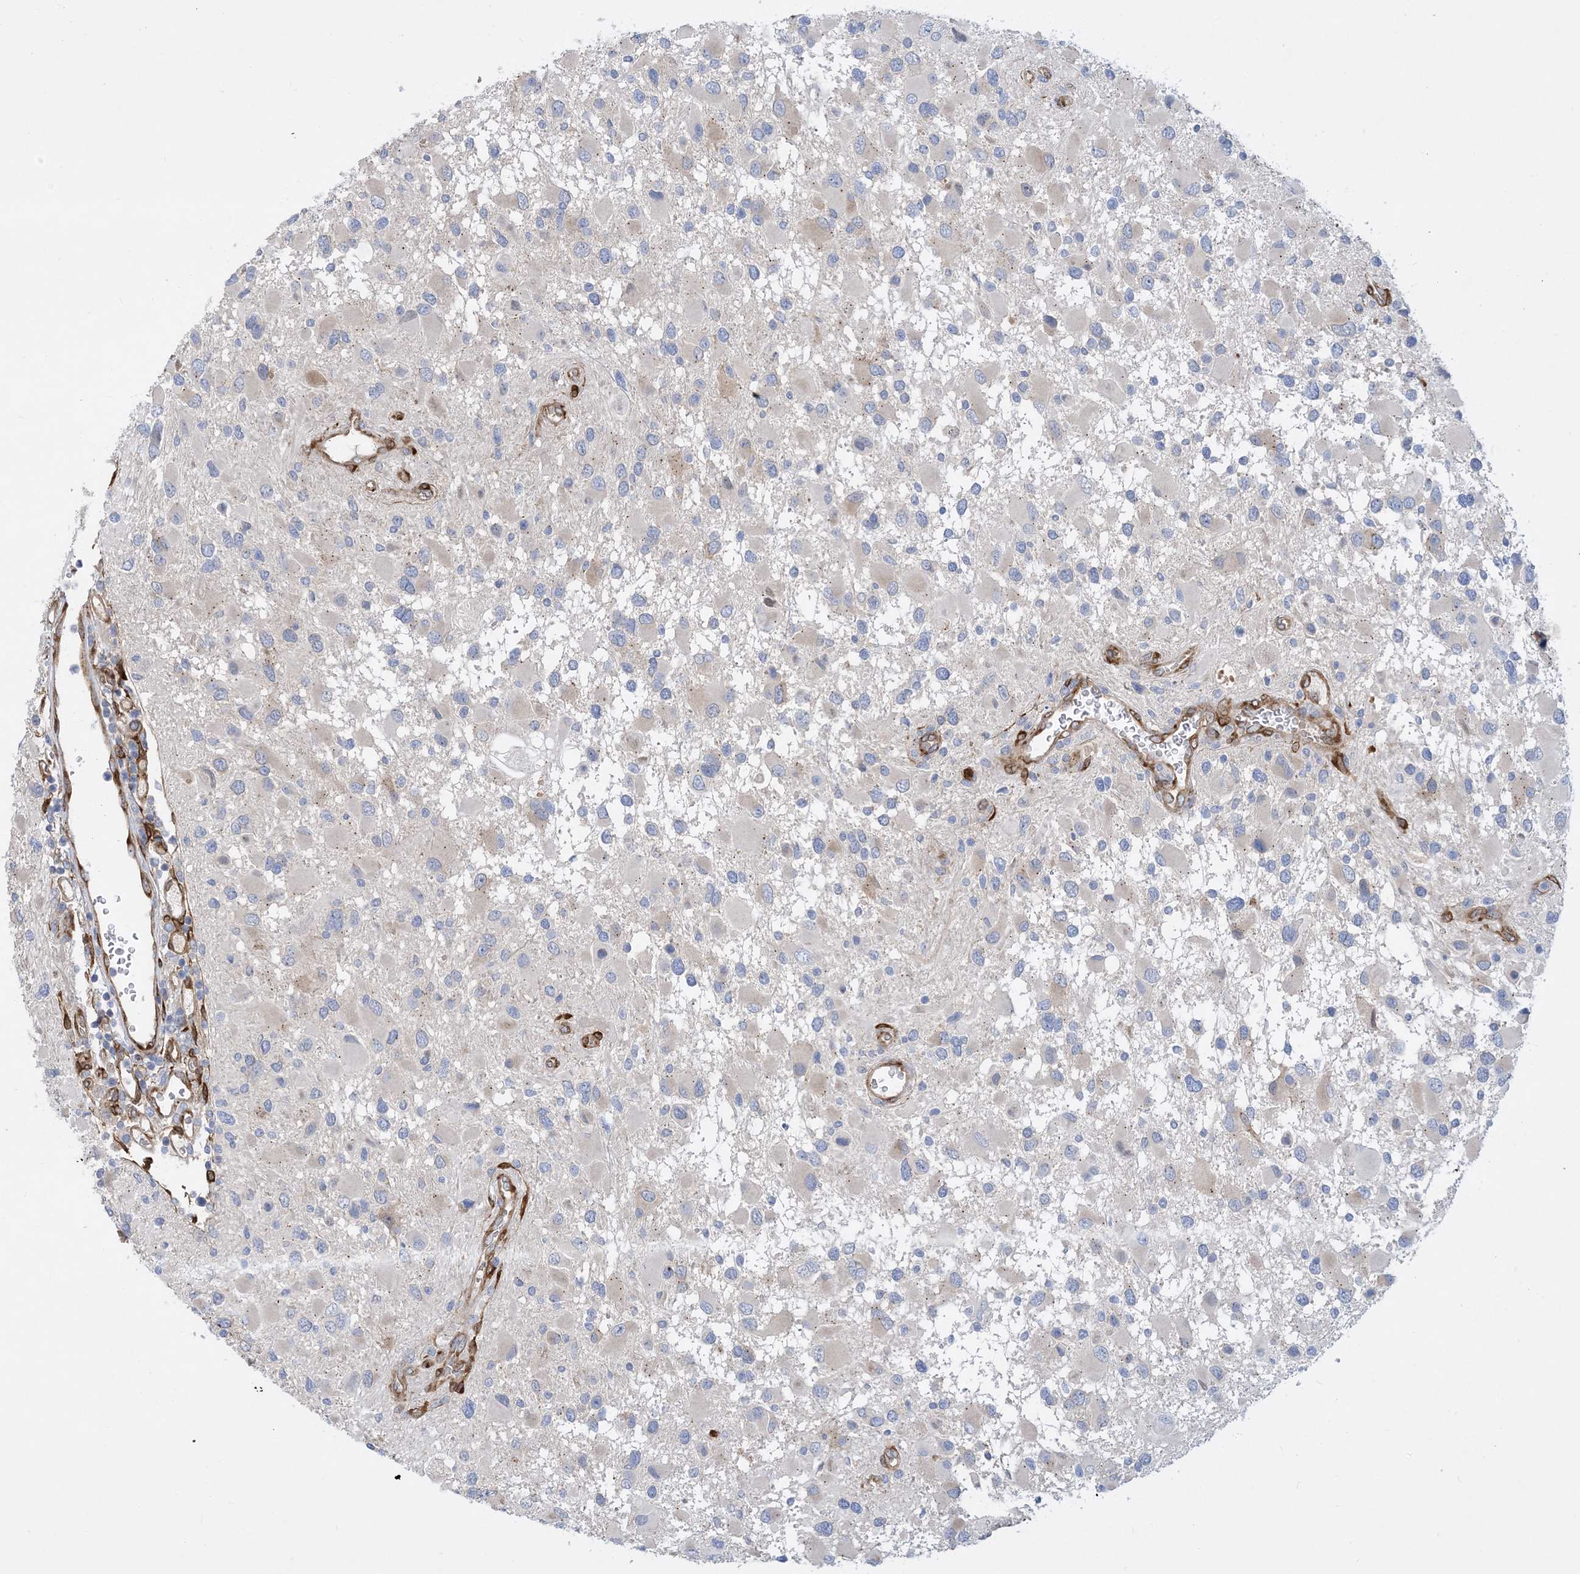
{"staining": {"intensity": "negative", "quantity": "none", "location": "none"}, "tissue": "glioma", "cell_type": "Tumor cells", "image_type": "cancer", "snomed": [{"axis": "morphology", "description": "Glioma, malignant, High grade"}, {"axis": "topography", "description": "Brain"}], "caption": "The histopathology image exhibits no significant positivity in tumor cells of high-grade glioma (malignant).", "gene": "RBMS3", "patient": {"sex": "male", "age": 53}}